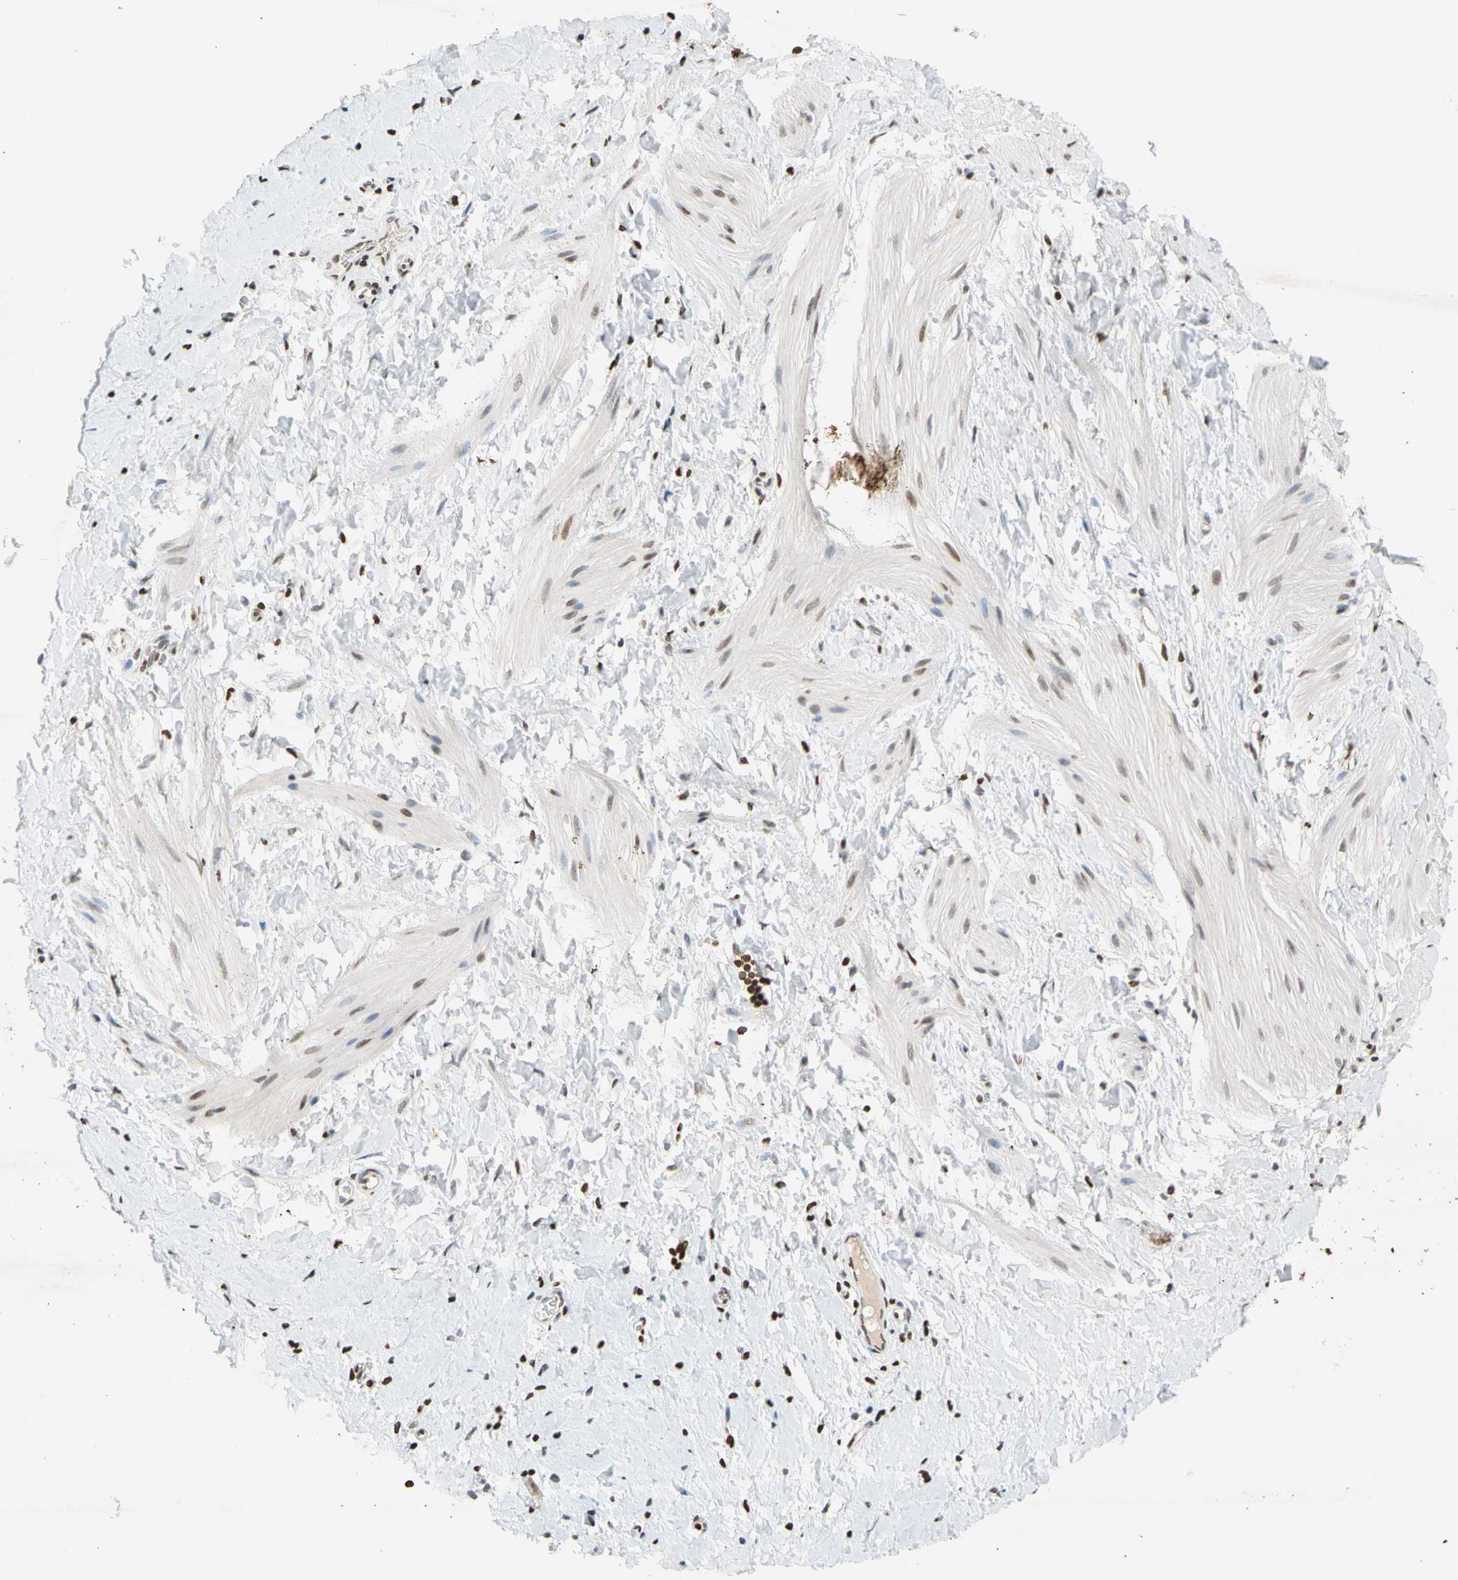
{"staining": {"intensity": "weak", "quantity": "<25%", "location": "nuclear"}, "tissue": "smooth muscle", "cell_type": "Smooth muscle cells", "image_type": "normal", "snomed": [{"axis": "morphology", "description": "Normal tissue, NOS"}, {"axis": "topography", "description": "Smooth muscle"}], "caption": "DAB (3,3'-diaminobenzidine) immunohistochemical staining of benign smooth muscle shows no significant expression in smooth muscle cells.", "gene": "GPX4", "patient": {"sex": "male", "age": 16}}